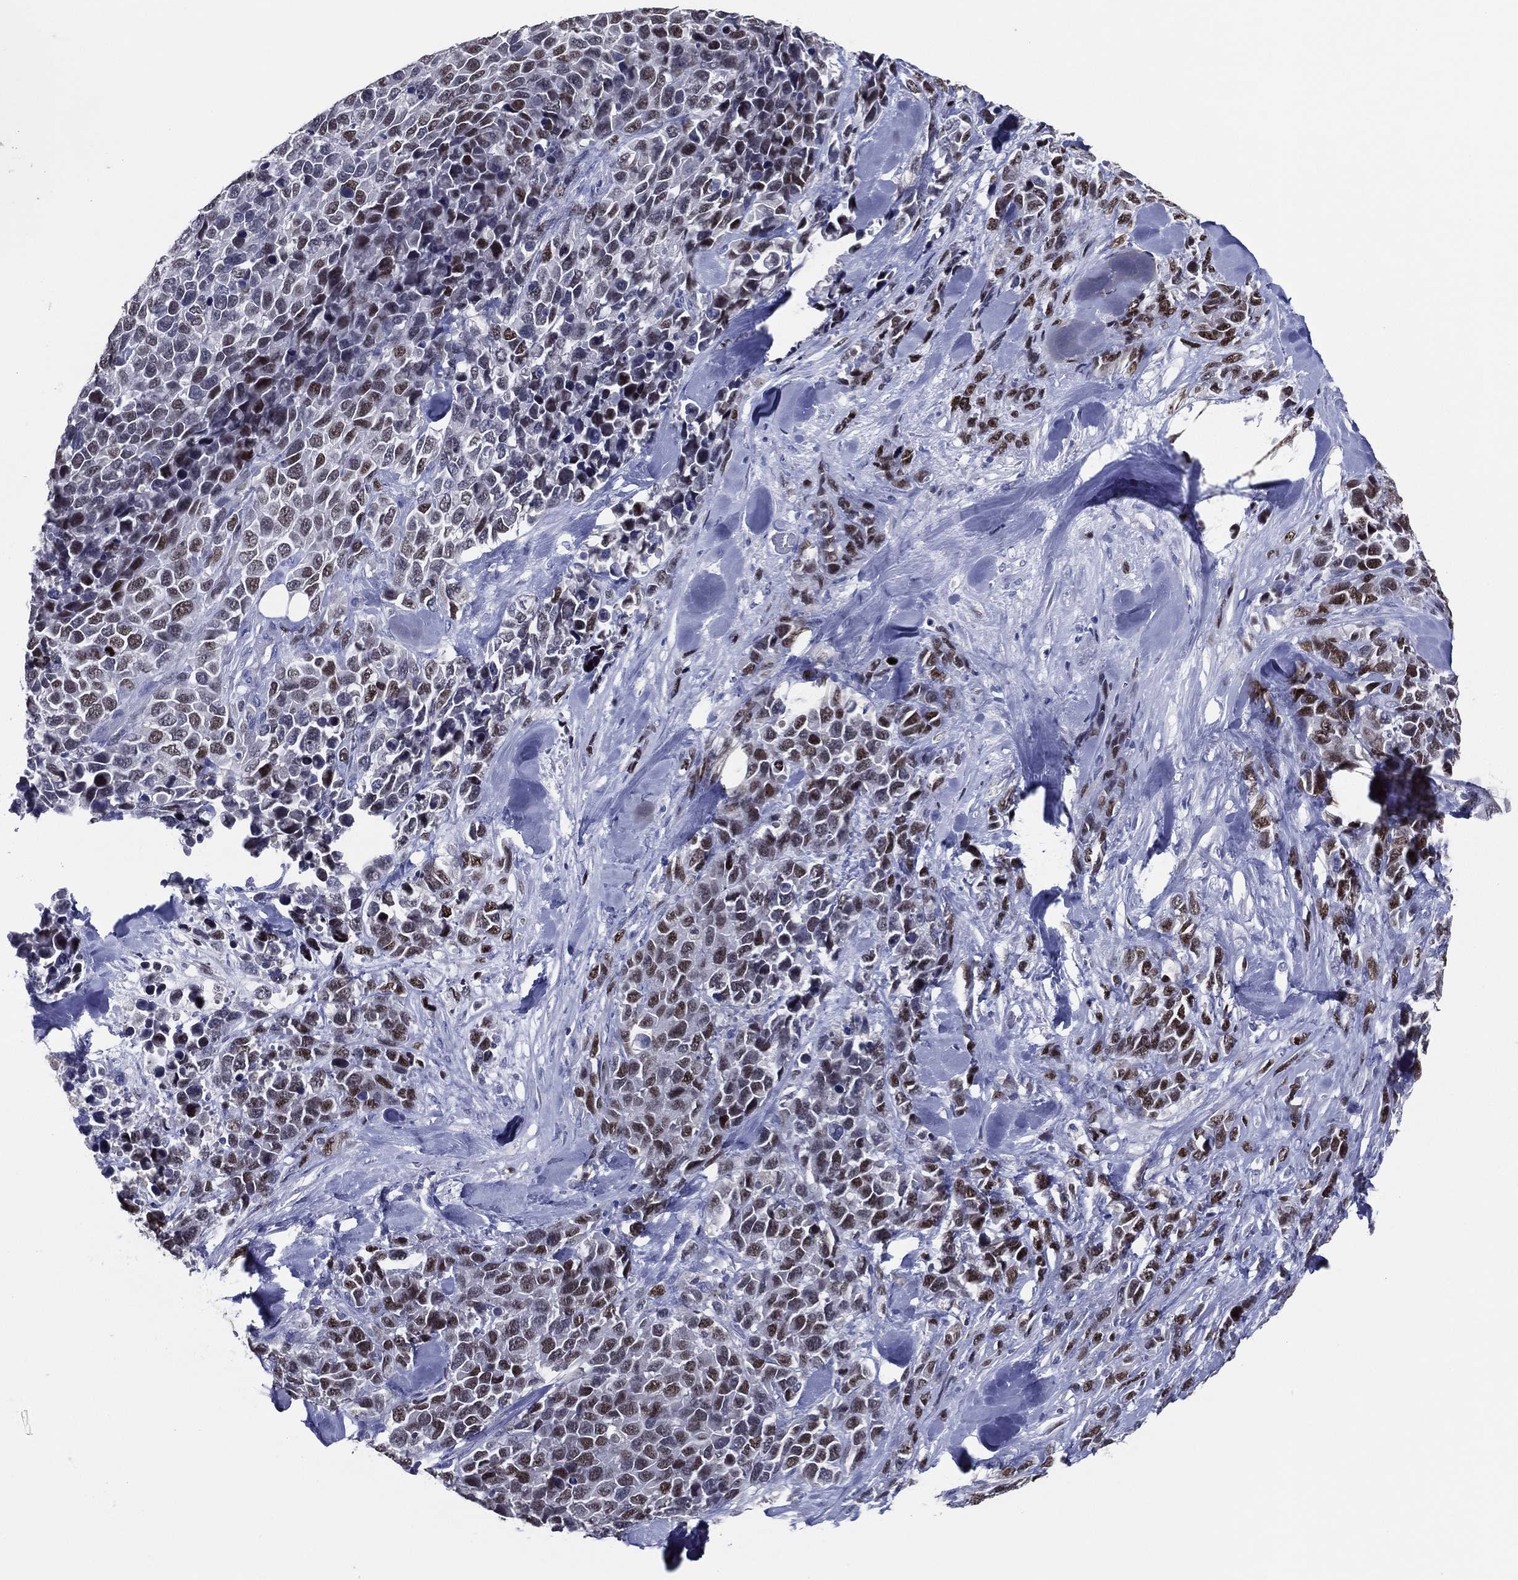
{"staining": {"intensity": "moderate", "quantity": "25%-75%", "location": "nuclear"}, "tissue": "melanoma", "cell_type": "Tumor cells", "image_type": "cancer", "snomed": [{"axis": "morphology", "description": "Malignant melanoma, Metastatic site"}, {"axis": "topography", "description": "Skin"}], "caption": "This is a micrograph of immunohistochemistry (IHC) staining of melanoma, which shows moderate positivity in the nuclear of tumor cells.", "gene": "TFAP2A", "patient": {"sex": "male", "age": 84}}